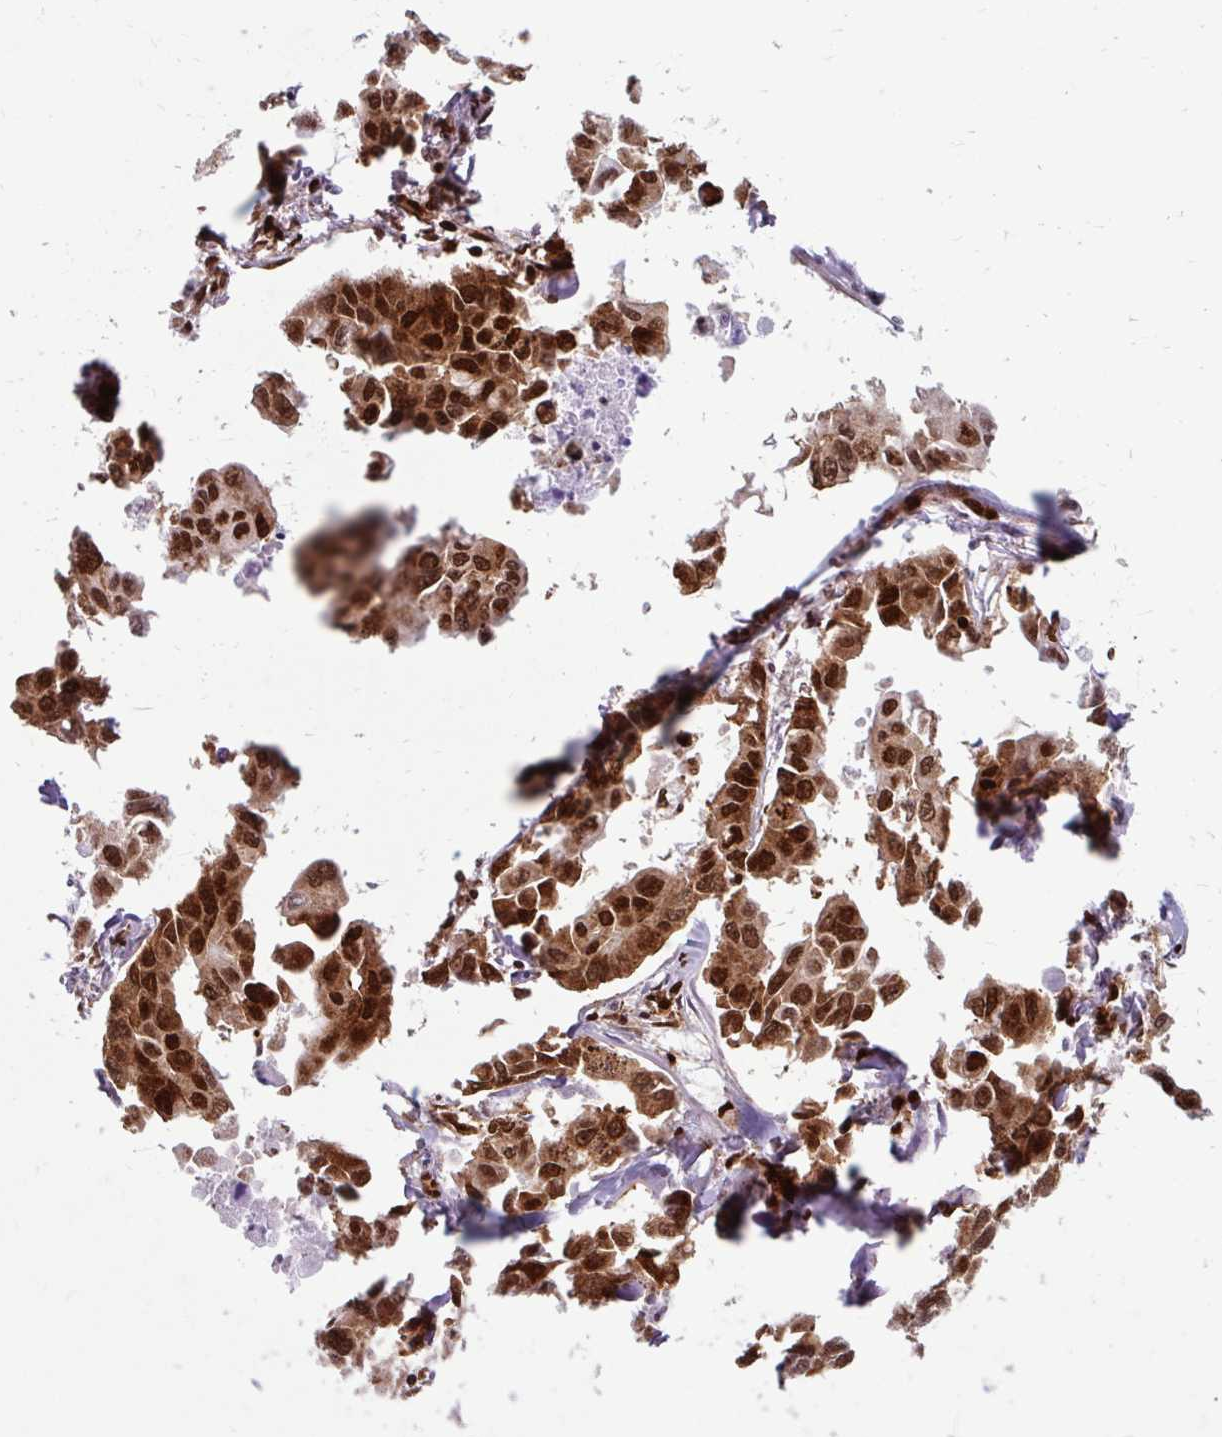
{"staining": {"intensity": "strong", "quantity": ">75%", "location": "cytoplasmic/membranous,nuclear"}, "tissue": "lung cancer", "cell_type": "Tumor cells", "image_type": "cancer", "snomed": [{"axis": "morphology", "description": "Adenocarcinoma, NOS"}, {"axis": "topography", "description": "Lung"}], "caption": "This is a micrograph of immunohistochemistry (IHC) staining of lung cancer, which shows strong expression in the cytoplasmic/membranous and nuclear of tumor cells.", "gene": "FUS", "patient": {"sex": "male", "age": 64}}